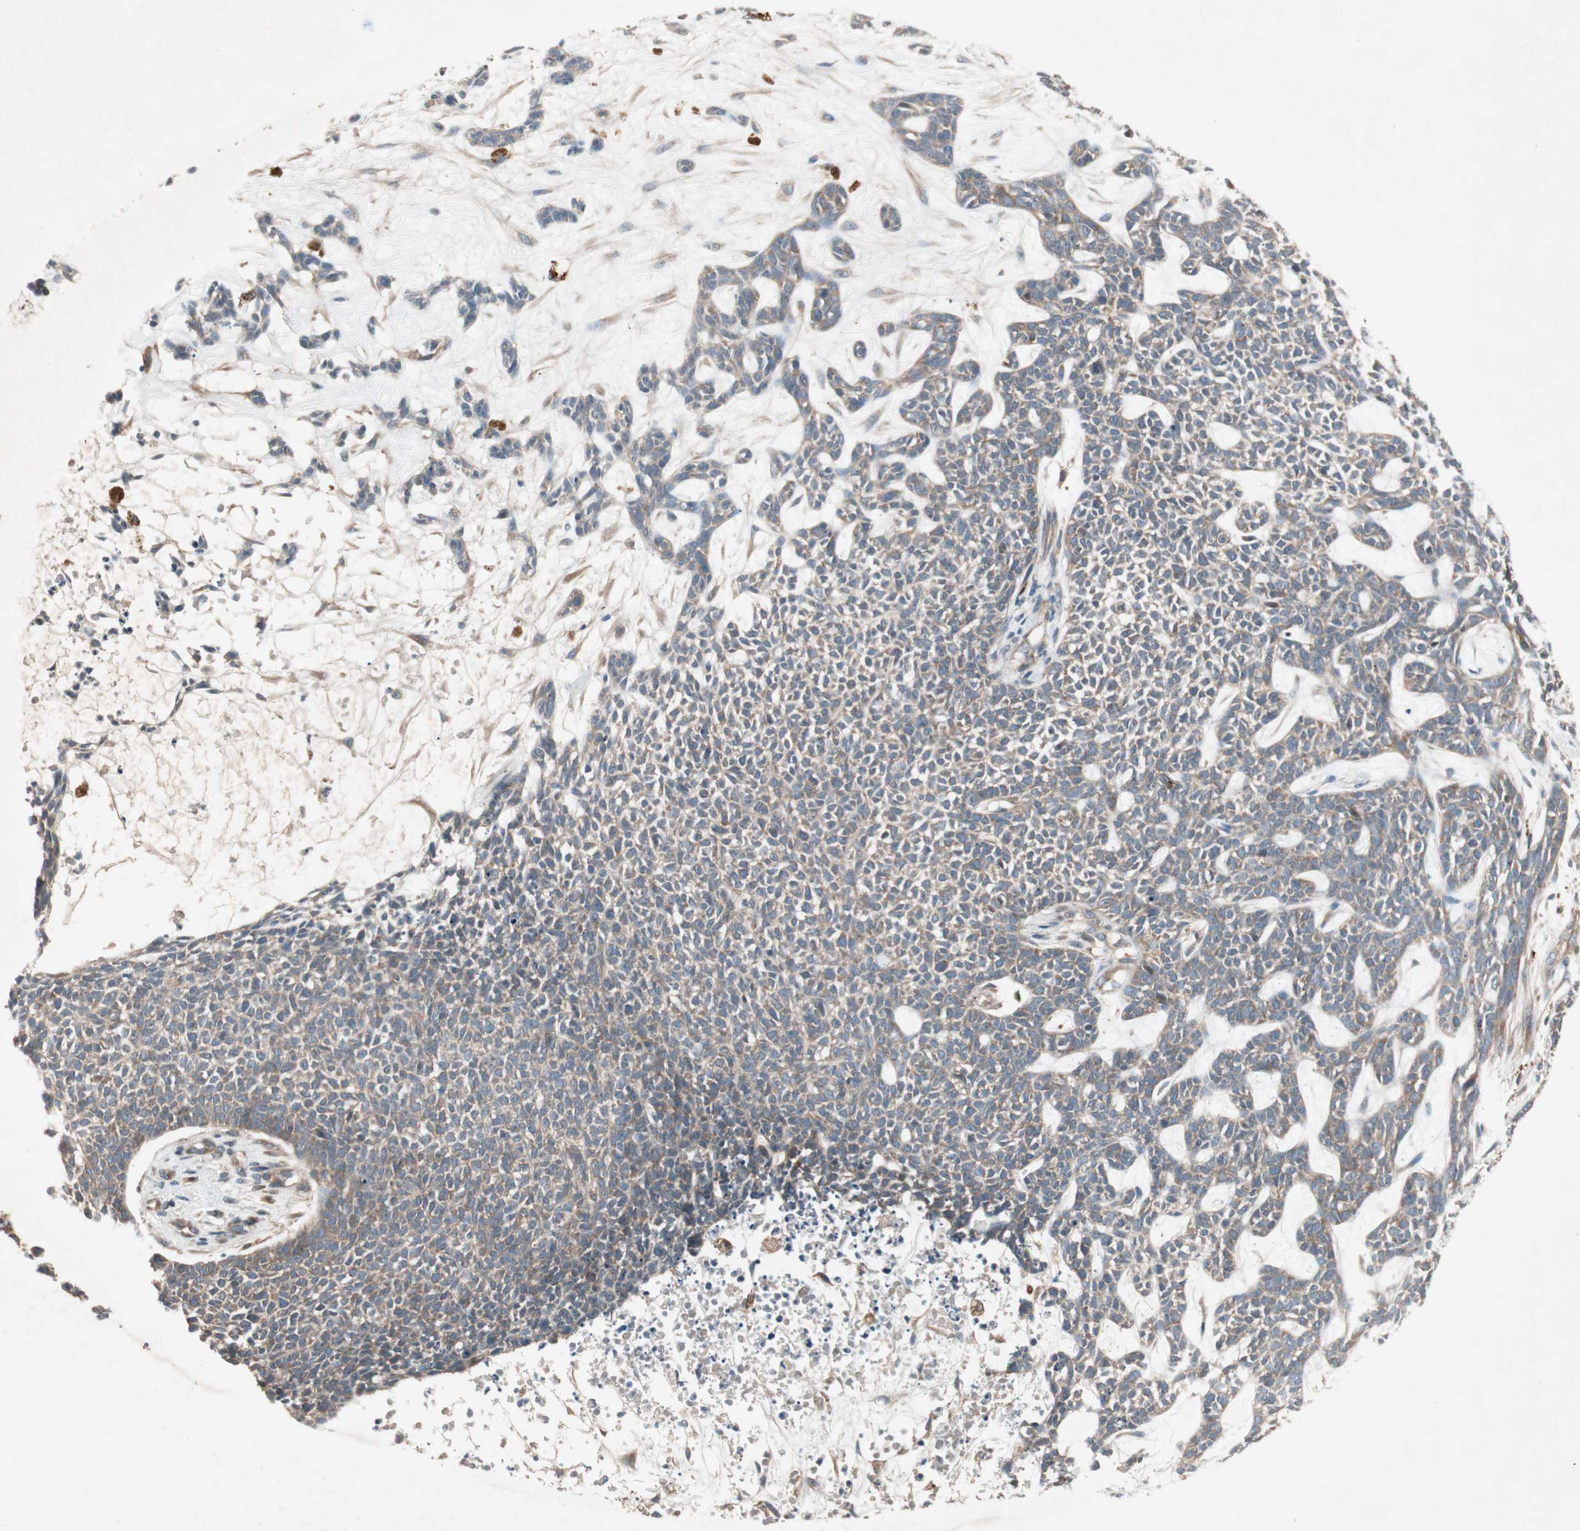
{"staining": {"intensity": "negative", "quantity": "none", "location": "none"}, "tissue": "skin cancer", "cell_type": "Tumor cells", "image_type": "cancer", "snomed": [{"axis": "morphology", "description": "Basal cell carcinoma"}, {"axis": "topography", "description": "Skin"}], "caption": "An IHC micrograph of skin cancer is shown. There is no staining in tumor cells of skin cancer. (DAB (3,3'-diaminobenzidine) immunohistochemistry (IHC) visualized using brightfield microscopy, high magnification).", "gene": "SDSL", "patient": {"sex": "female", "age": 84}}